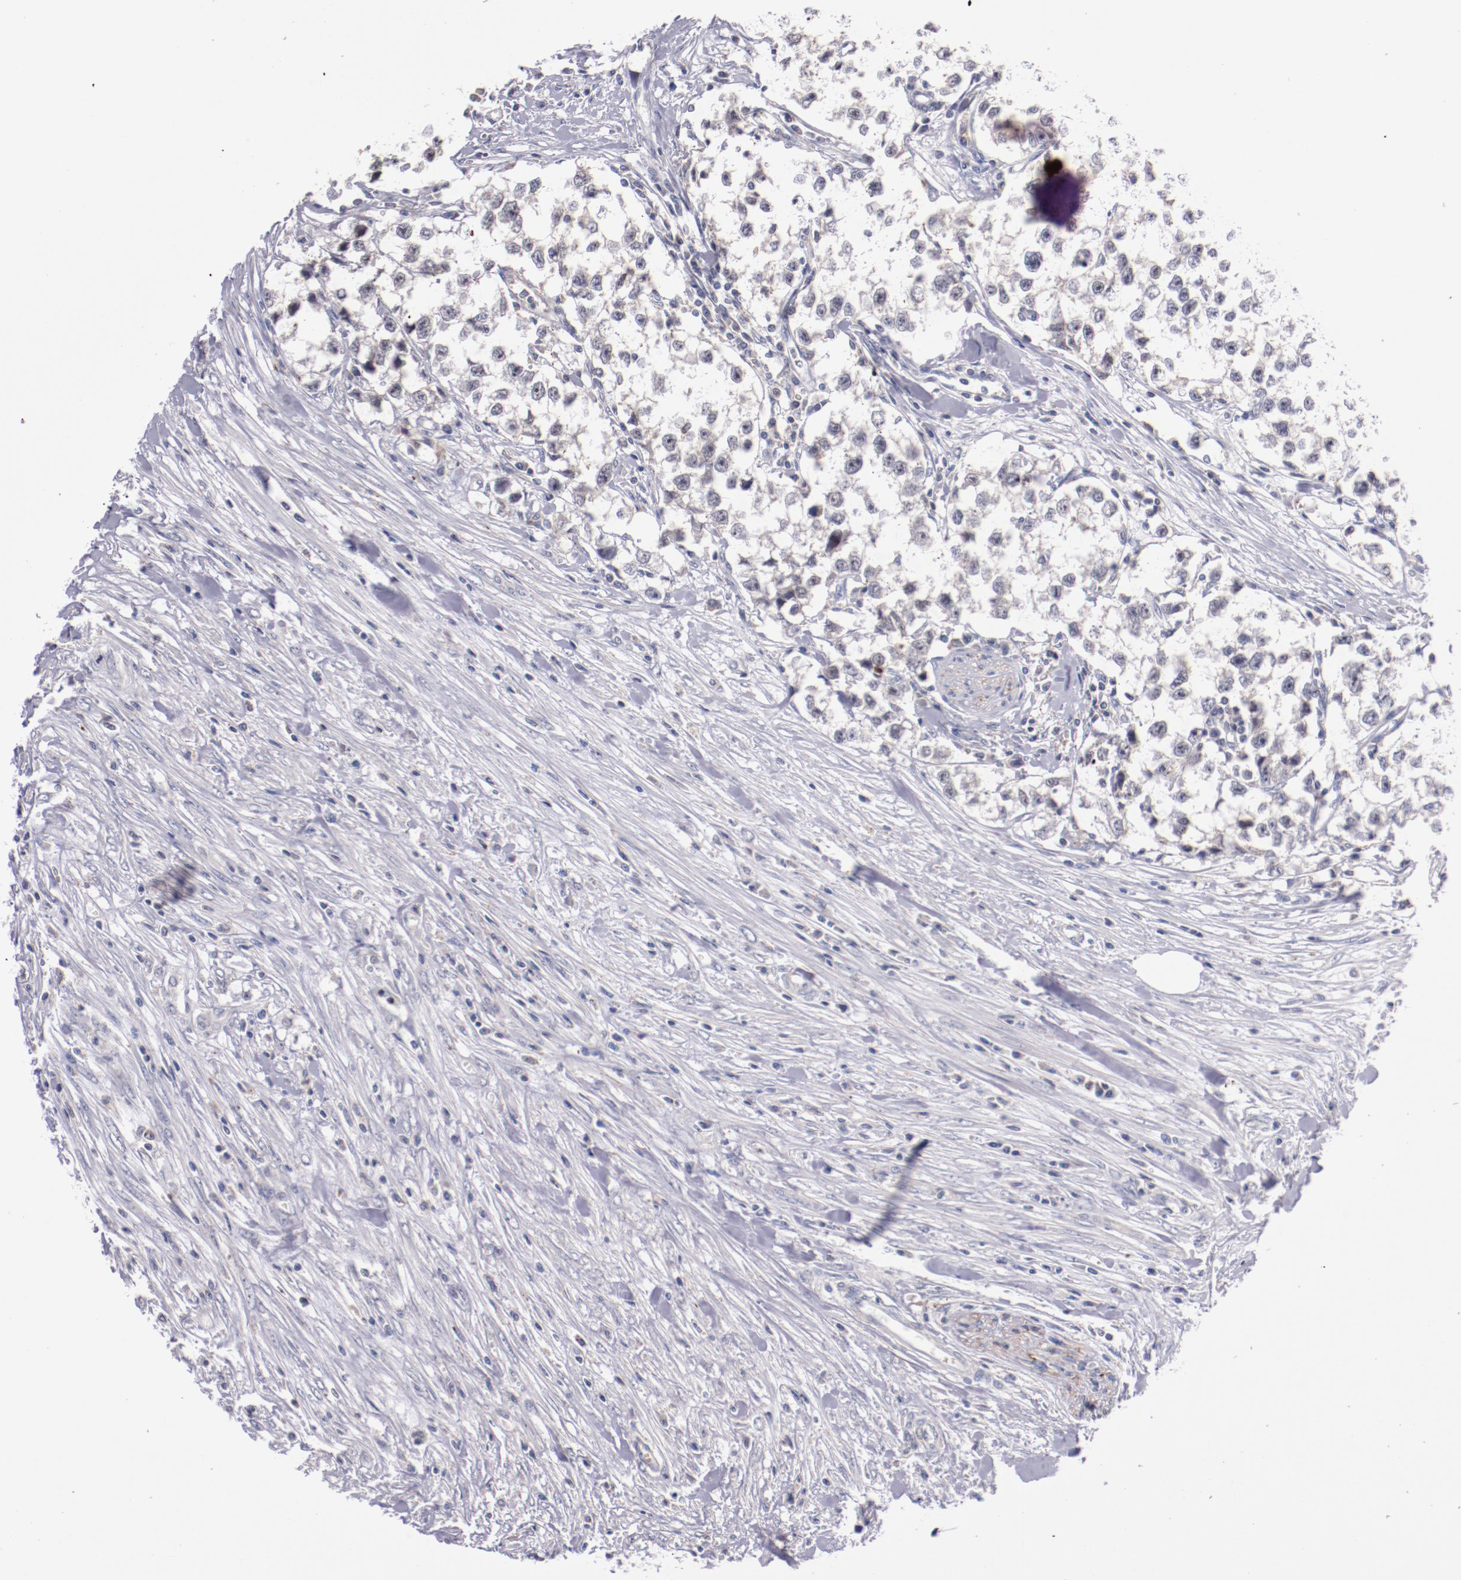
{"staining": {"intensity": "negative", "quantity": "none", "location": "none"}, "tissue": "testis cancer", "cell_type": "Tumor cells", "image_type": "cancer", "snomed": [{"axis": "morphology", "description": "Seminoma, NOS"}, {"axis": "morphology", "description": "Carcinoma, Embryonal, NOS"}, {"axis": "topography", "description": "Testis"}], "caption": "Immunohistochemistry (IHC) of testis embryonal carcinoma exhibits no positivity in tumor cells. (Stains: DAB immunohistochemistry (IHC) with hematoxylin counter stain, Microscopy: brightfield microscopy at high magnification).", "gene": "SYP", "patient": {"sex": "male", "age": 30}}